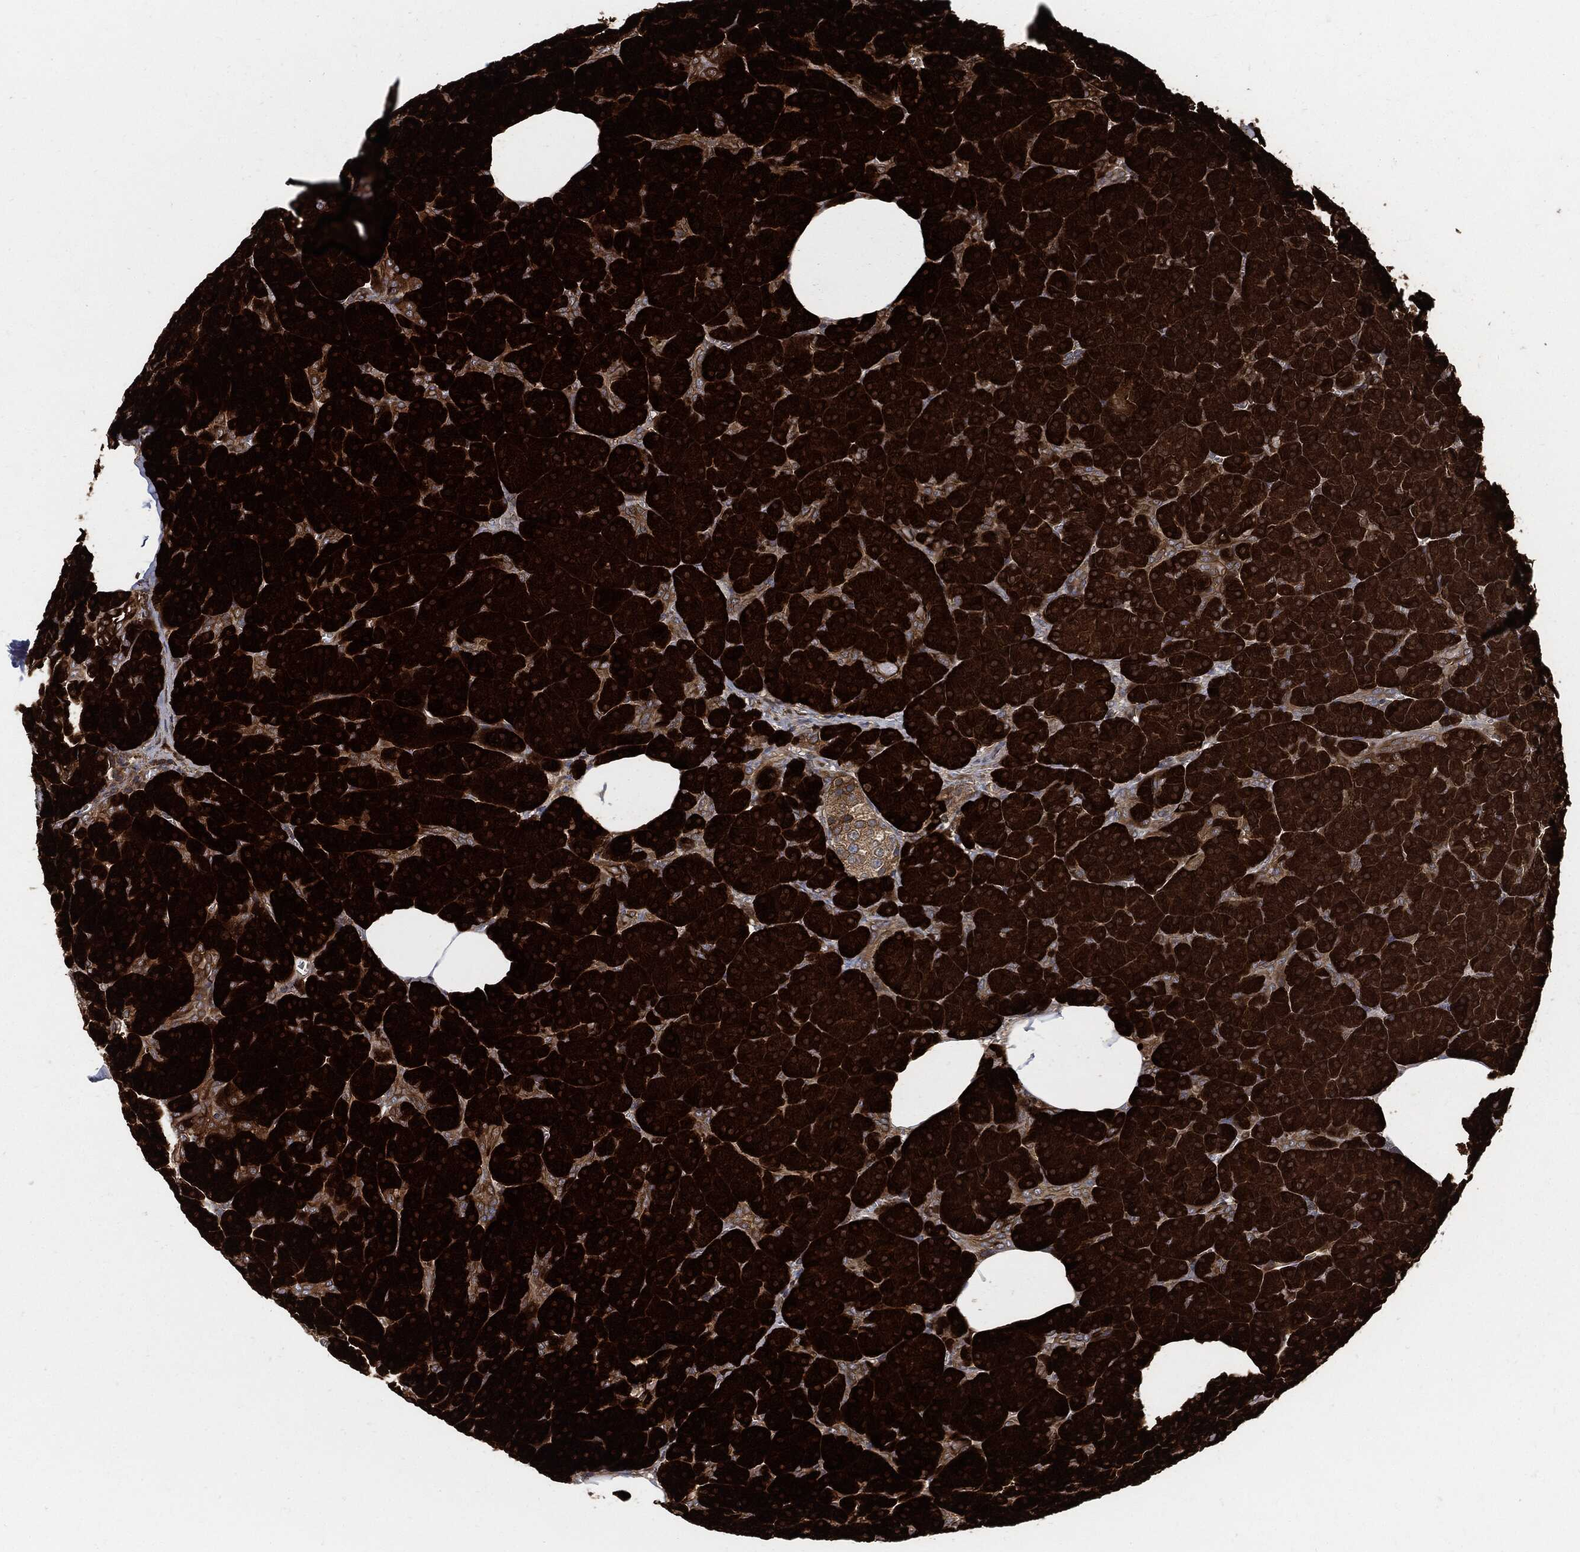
{"staining": {"intensity": "strong", "quantity": ">75%", "location": "cytoplasmic/membranous"}, "tissue": "pancreas", "cell_type": "Exocrine glandular cells", "image_type": "normal", "snomed": [{"axis": "morphology", "description": "Normal tissue, NOS"}, {"axis": "topography", "description": "Pancreas"}], "caption": "DAB (3,3'-diaminobenzidine) immunohistochemical staining of normal human pancreas shows strong cytoplasmic/membranous protein positivity in about >75% of exocrine glandular cells. The staining is performed using DAB brown chromogen to label protein expression. The nuclei are counter-stained blue using hematoxylin.", "gene": "XPNPEP1", "patient": {"sex": "male", "age": 61}}